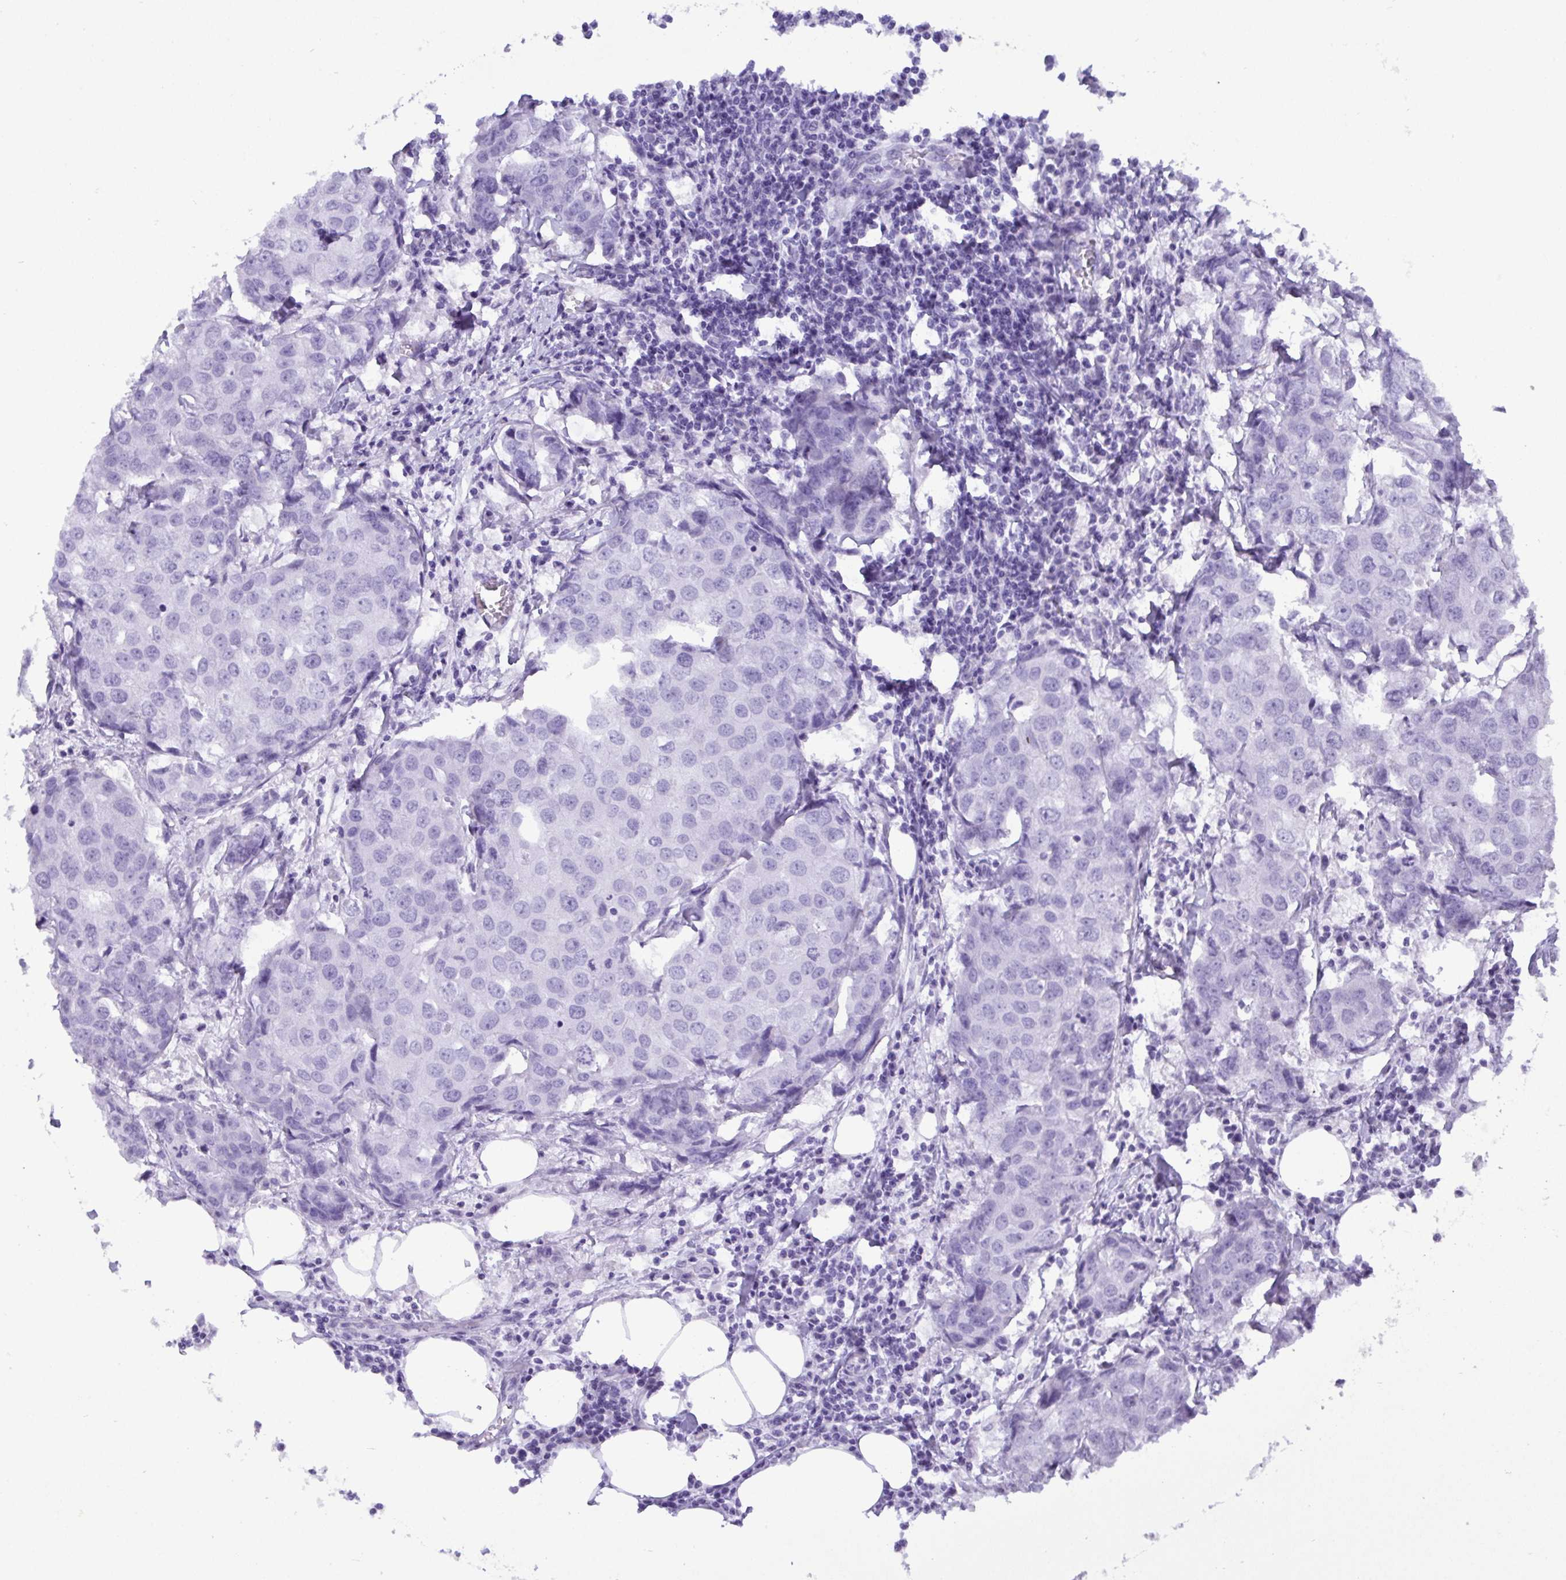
{"staining": {"intensity": "negative", "quantity": "none", "location": "none"}, "tissue": "breast cancer", "cell_type": "Tumor cells", "image_type": "cancer", "snomed": [{"axis": "morphology", "description": "Duct carcinoma"}, {"axis": "topography", "description": "Breast"}], "caption": "An immunohistochemistry histopathology image of invasive ductal carcinoma (breast) is shown. There is no staining in tumor cells of invasive ductal carcinoma (breast).", "gene": "C4orf33", "patient": {"sex": "female", "age": 27}}